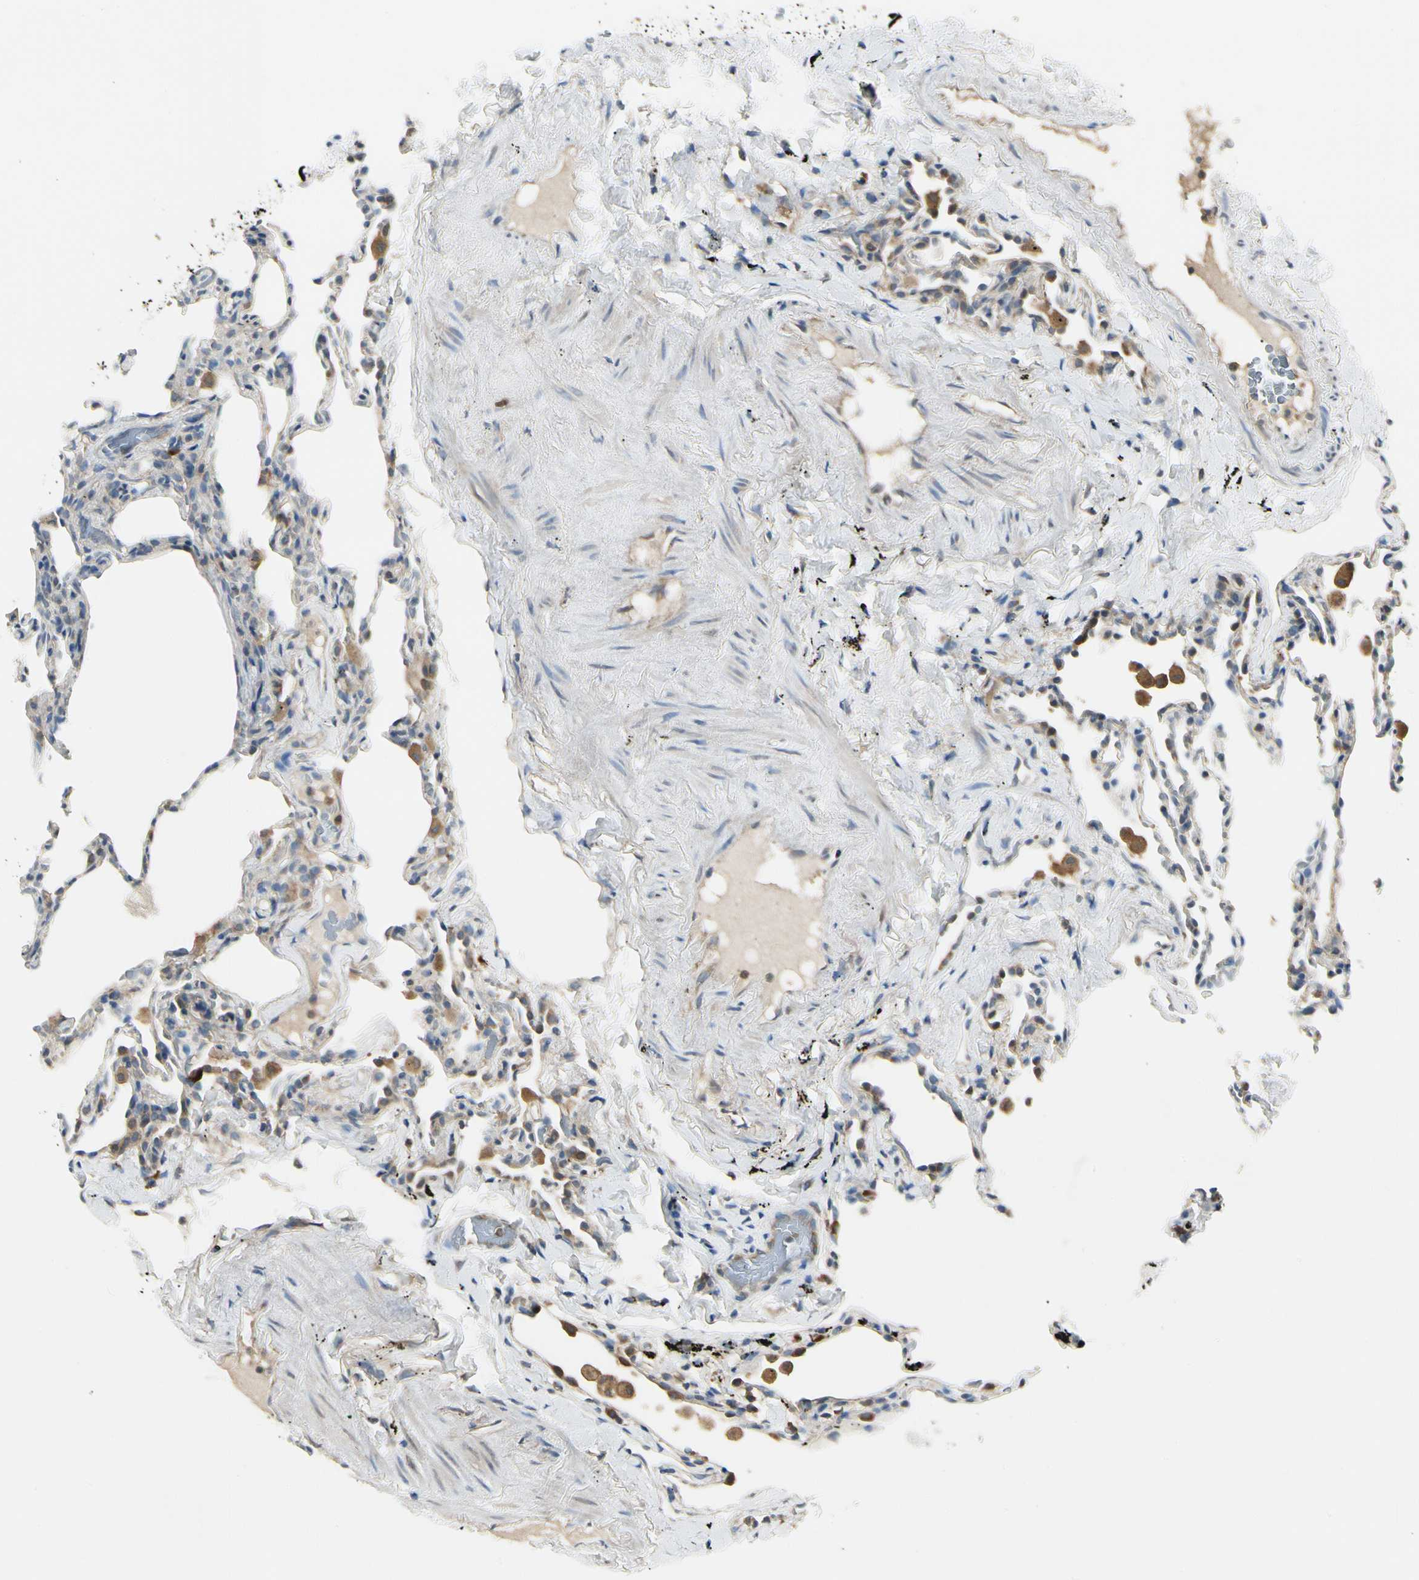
{"staining": {"intensity": "weak", "quantity": "25%-75%", "location": "cytoplasmic/membranous"}, "tissue": "lung", "cell_type": "Alveolar cells", "image_type": "normal", "snomed": [{"axis": "morphology", "description": "Normal tissue, NOS"}, {"axis": "morphology", "description": "Soft tissue tumor metastatic"}, {"axis": "topography", "description": "Lung"}], "caption": "The photomicrograph demonstrates immunohistochemical staining of unremarkable lung. There is weak cytoplasmic/membranous positivity is present in approximately 25%-75% of alveolar cells.", "gene": "NME1", "patient": {"sex": "male", "age": 59}}